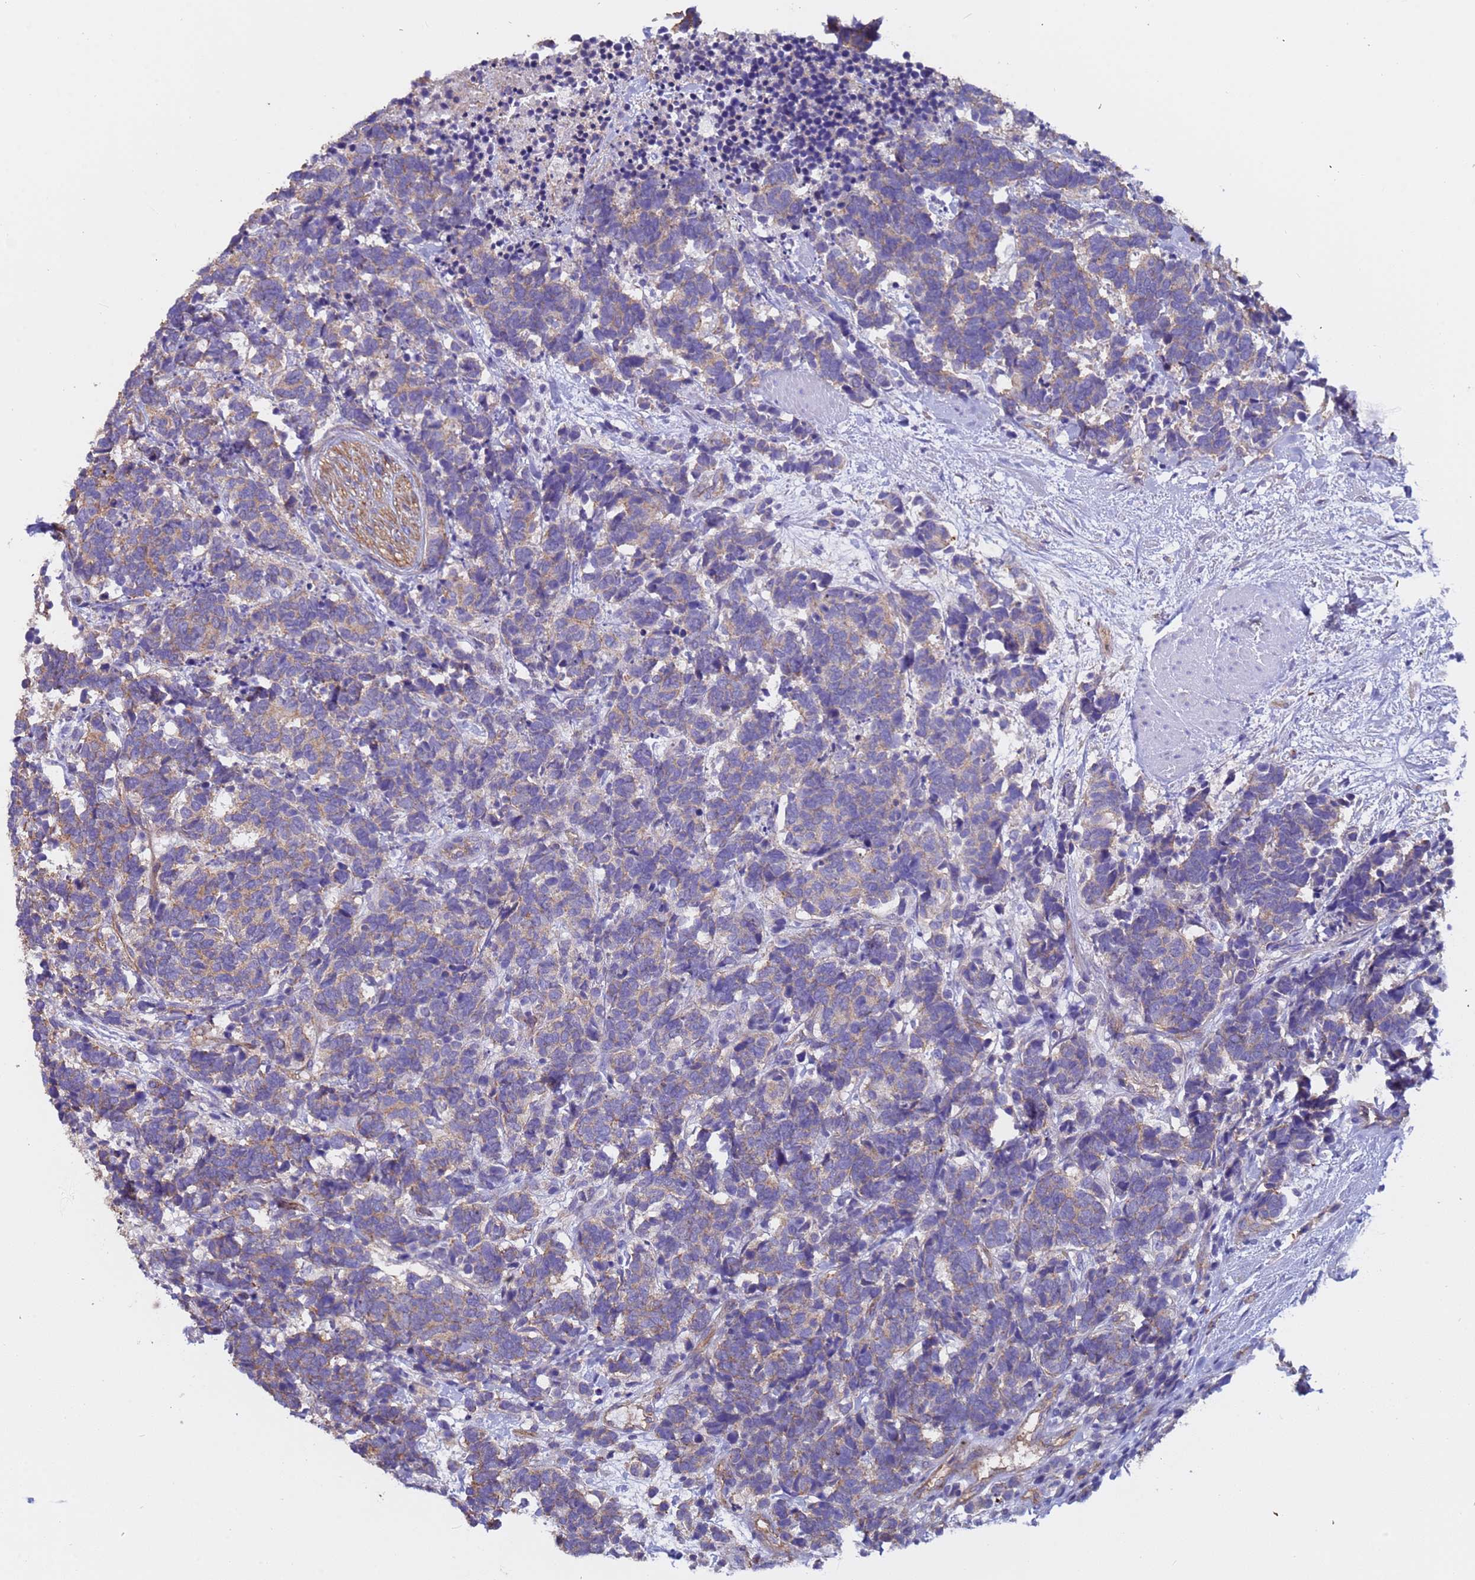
{"staining": {"intensity": "weak", "quantity": "25%-75%", "location": "cytoplasmic/membranous"}, "tissue": "carcinoid", "cell_type": "Tumor cells", "image_type": "cancer", "snomed": [{"axis": "morphology", "description": "Carcinoma, NOS"}, {"axis": "morphology", "description": "Carcinoid, malignant, NOS"}, {"axis": "topography", "description": "Prostate"}], "caption": "Carcinoid tissue reveals weak cytoplasmic/membranous positivity in approximately 25%-75% of tumor cells, visualized by immunohistochemistry.", "gene": "ZNF248", "patient": {"sex": "male", "age": 57}}